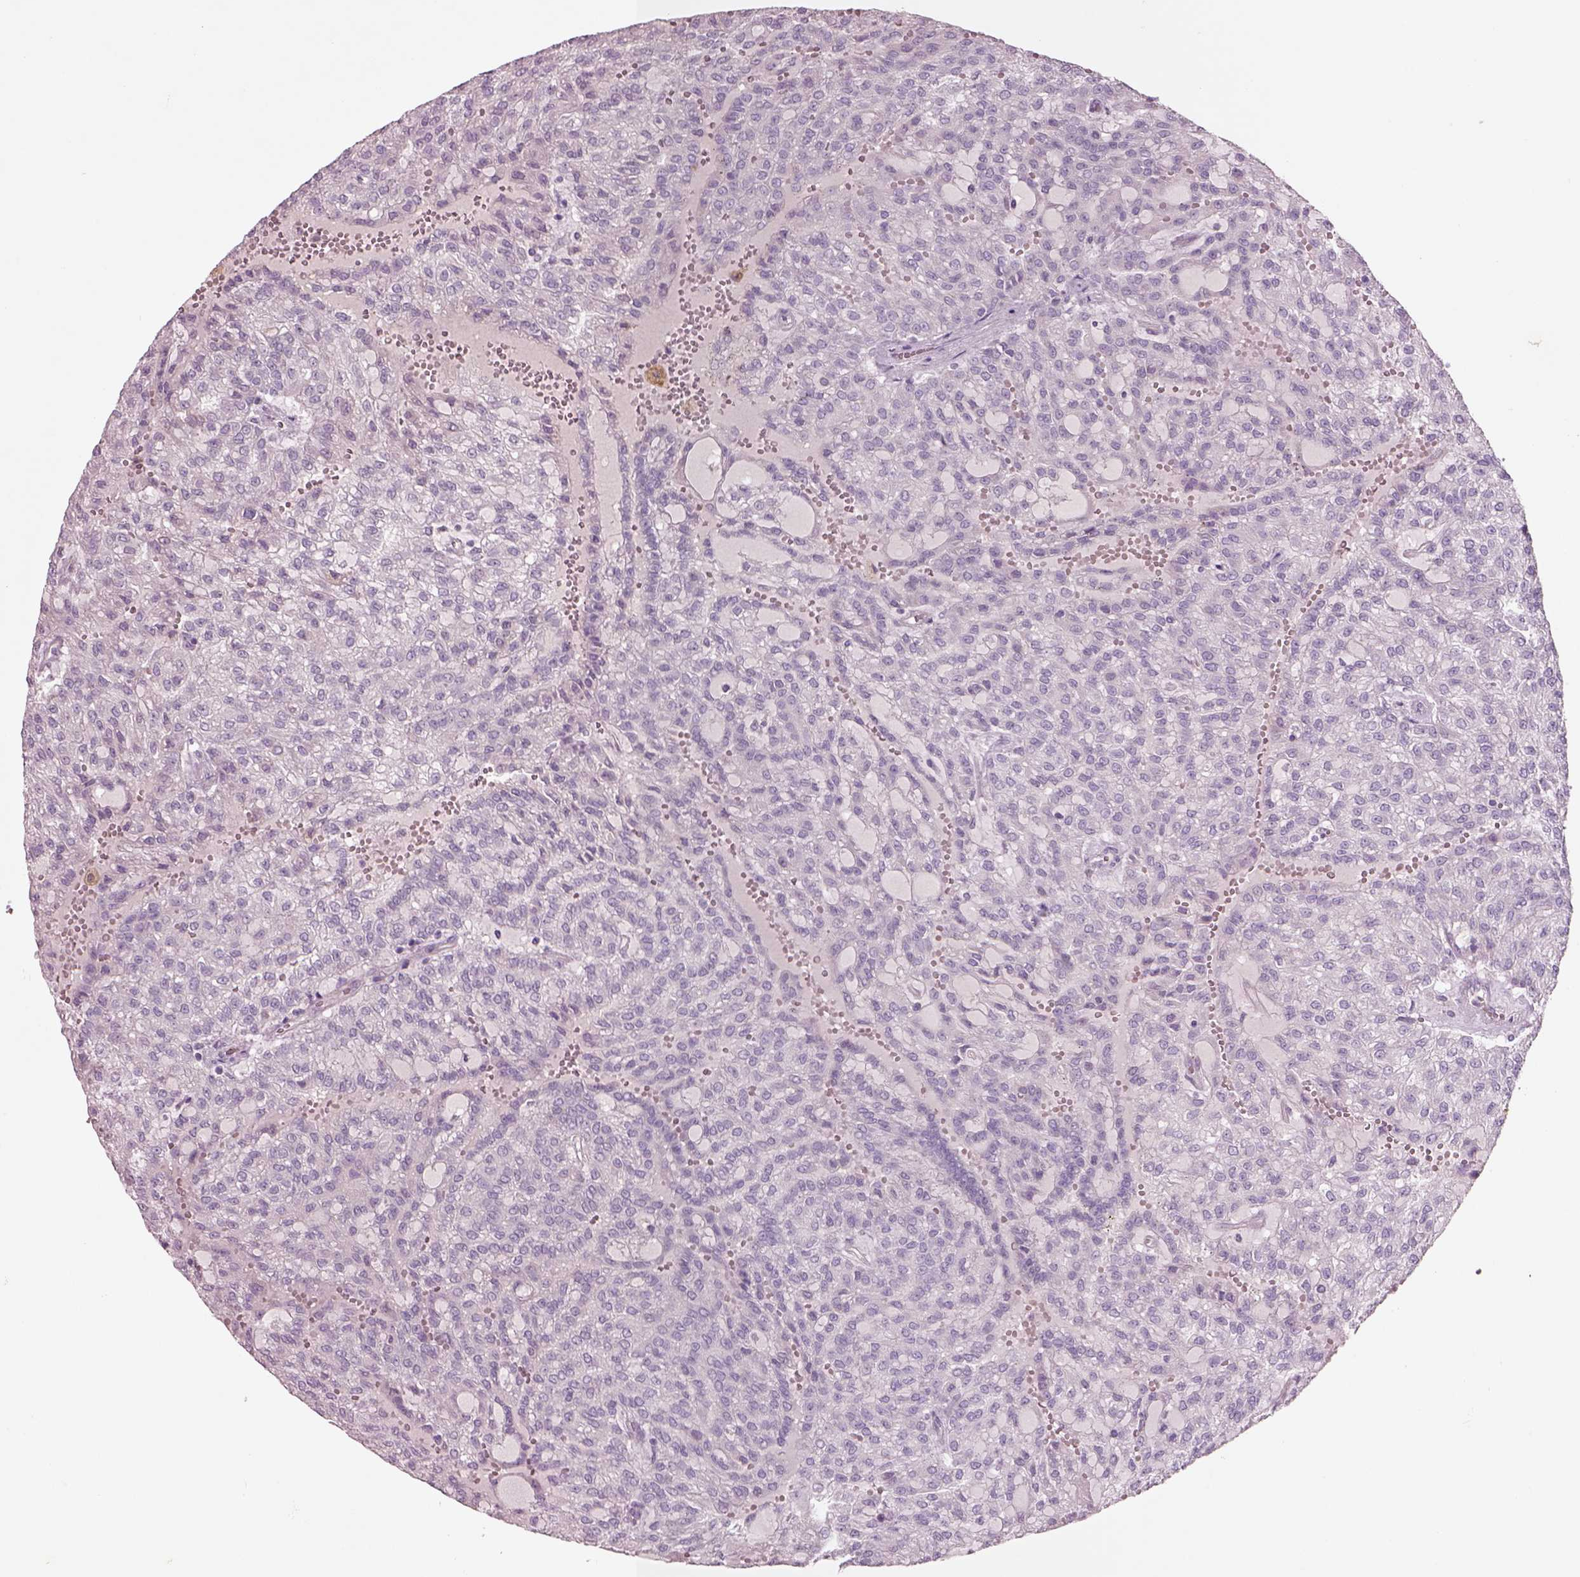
{"staining": {"intensity": "negative", "quantity": "none", "location": "none"}, "tissue": "renal cancer", "cell_type": "Tumor cells", "image_type": "cancer", "snomed": [{"axis": "morphology", "description": "Adenocarcinoma, NOS"}, {"axis": "topography", "description": "Kidney"}], "caption": "The photomicrograph reveals no staining of tumor cells in renal cancer.", "gene": "DUOXA2", "patient": {"sex": "male", "age": 63}}